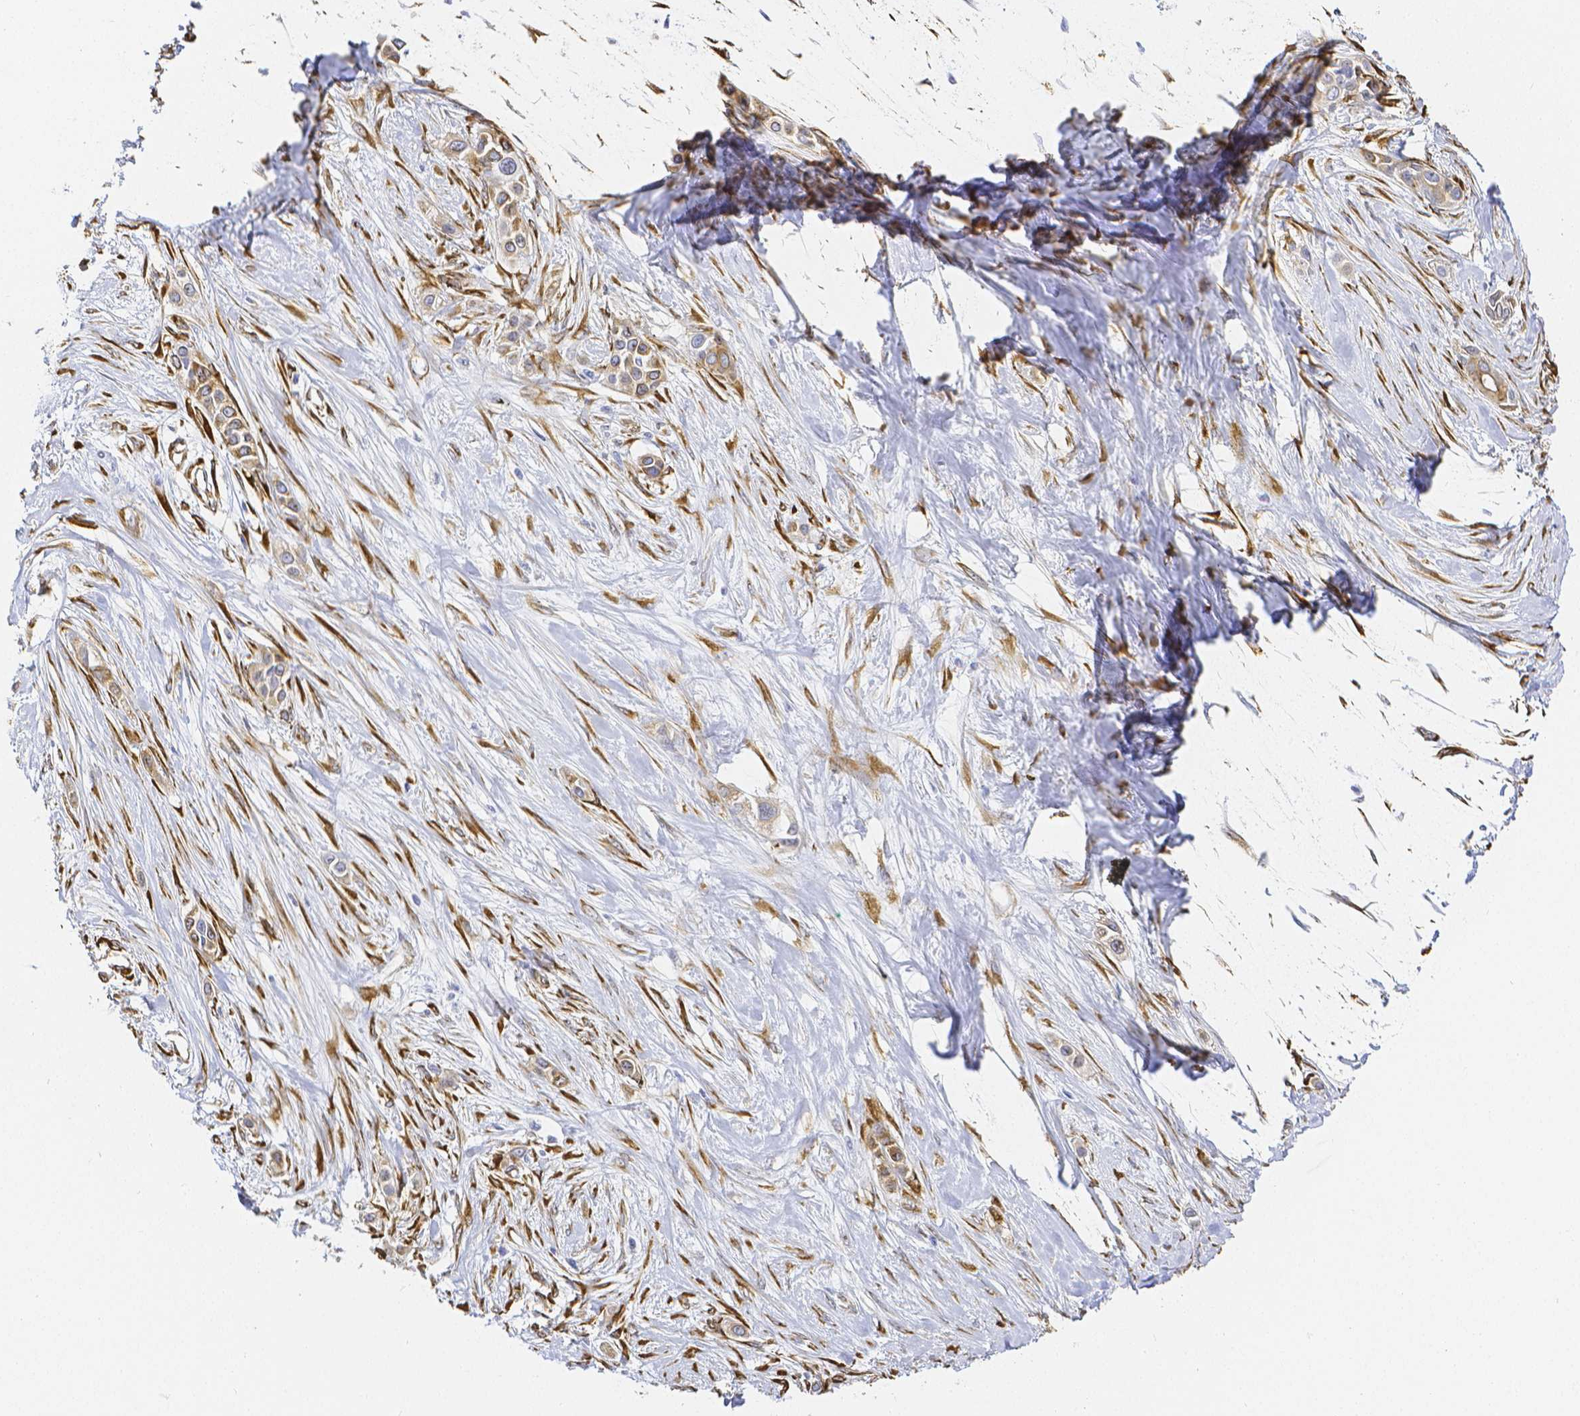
{"staining": {"intensity": "weak", "quantity": "25%-75%", "location": "cytoplasmic/membranous"}, "tissue": "skin cancer", "cell_type": "Tumor cells", "image_type": "cancer", "snomed": [{"axis": "morphology", "description": "Squamous cell carcinoma, NOS"}, {"axis": "topography", "description": "Skin"}], "caption": "DAB immunohistochemical staining of human skin cancer (squamous cell carcinoma) reveals weak cytoplasmic/membranous protein positivity in approximately 25%-75% of tumor cells.", "gene": "SMURF1", "patient": {"sex": "female", "age": 69}}